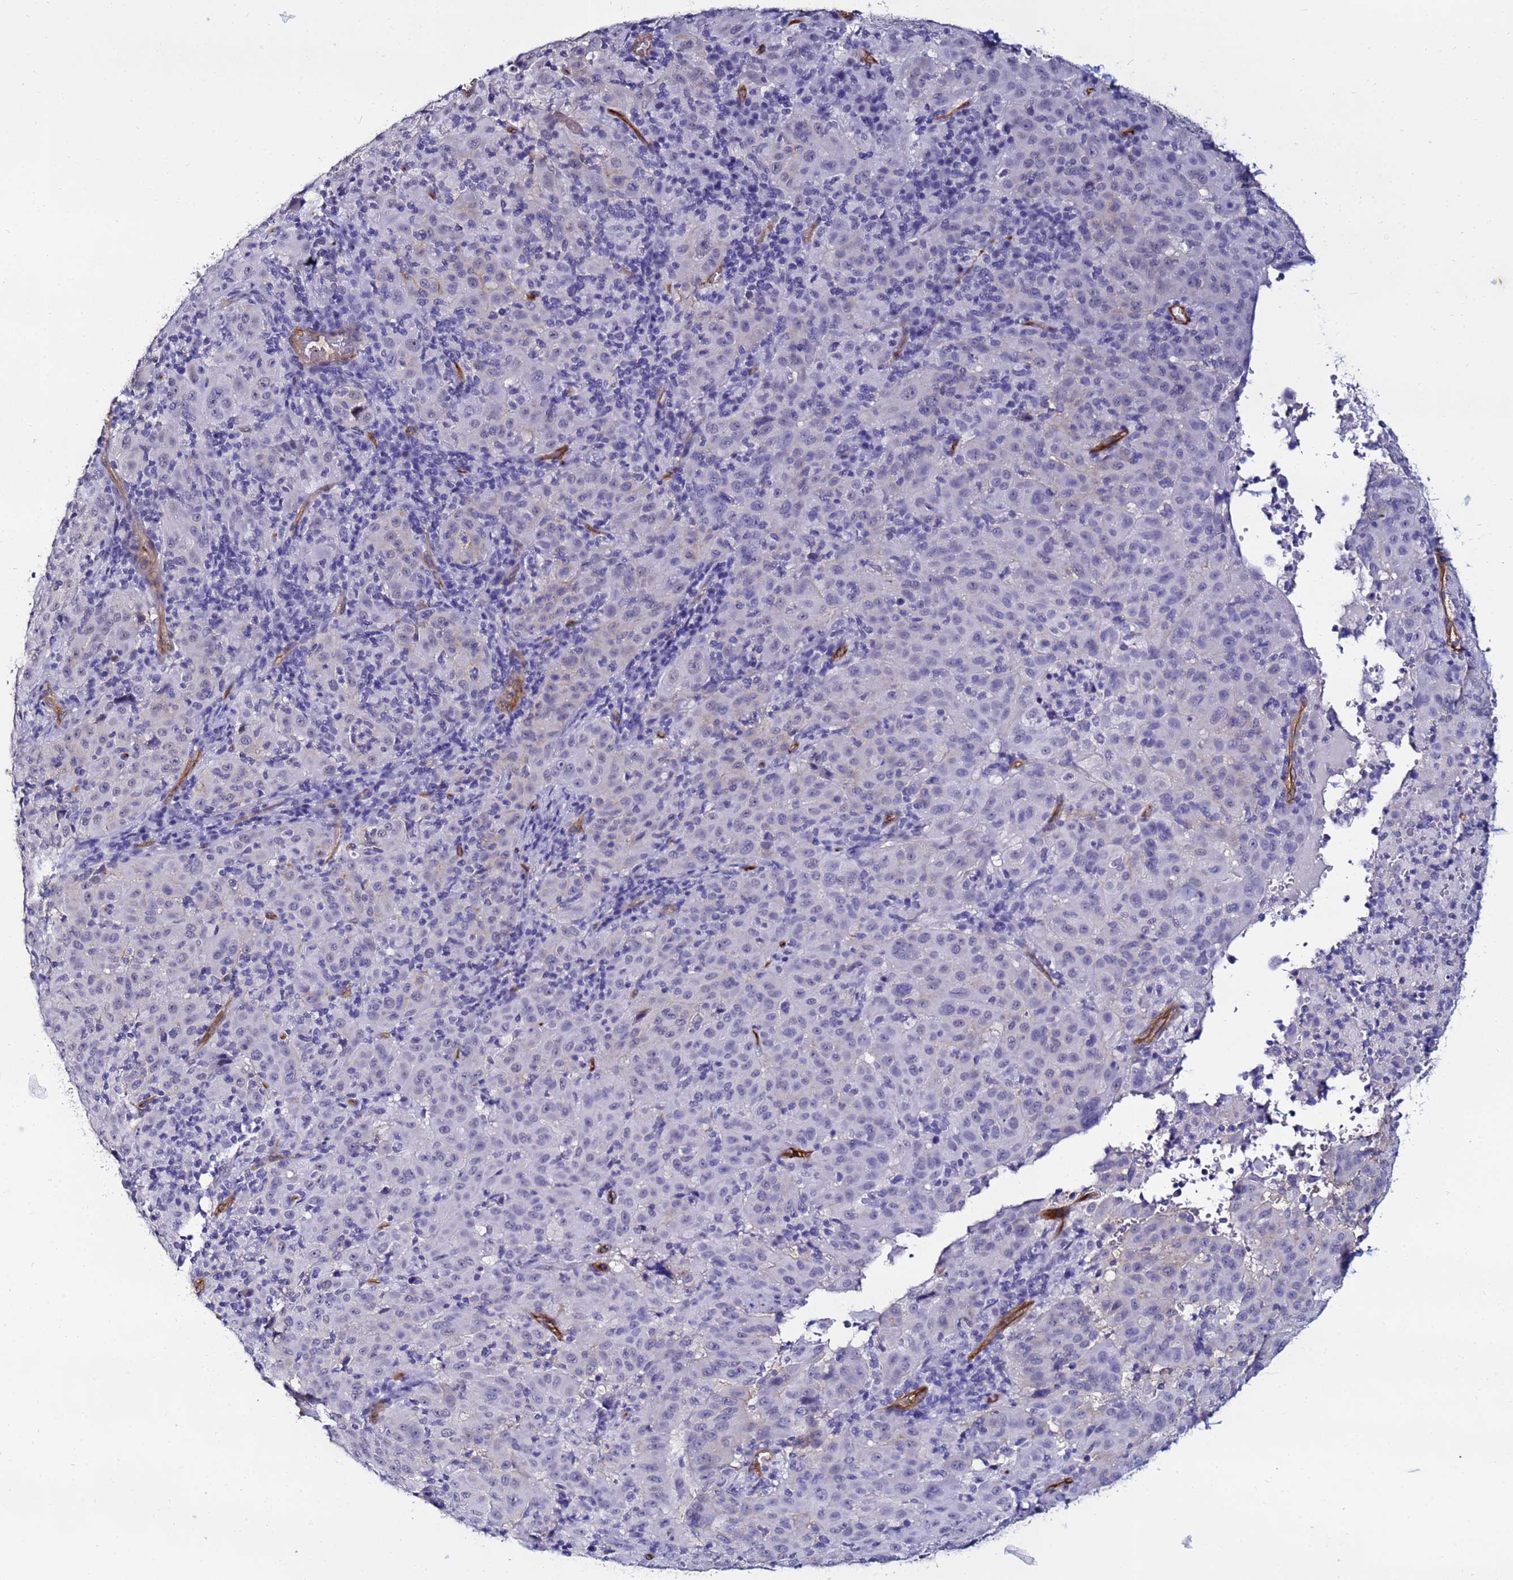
{"staining": {"intensity": "negative", "quantity": "none", "location": "none"}, "tissue": "pancreatic cancer", "cell_type": "Tumor cells", "image_type": "cancer", "snomed": [{"axis": "morphology", "description": "Adenocarcinoma, NOS"}, {"axis": "topography", "description": "Pancreas"}], "caption": "High magnification brightfield microscopy of pancreatic cancer stained with DAB (3,3'-diaminobenzidine) (brown) and counterstained with hematoxylin (blue): tumor cells show no significant positivity.", "gene": "DEFB104A", "patient": {"sex": "male", "age": 63}}